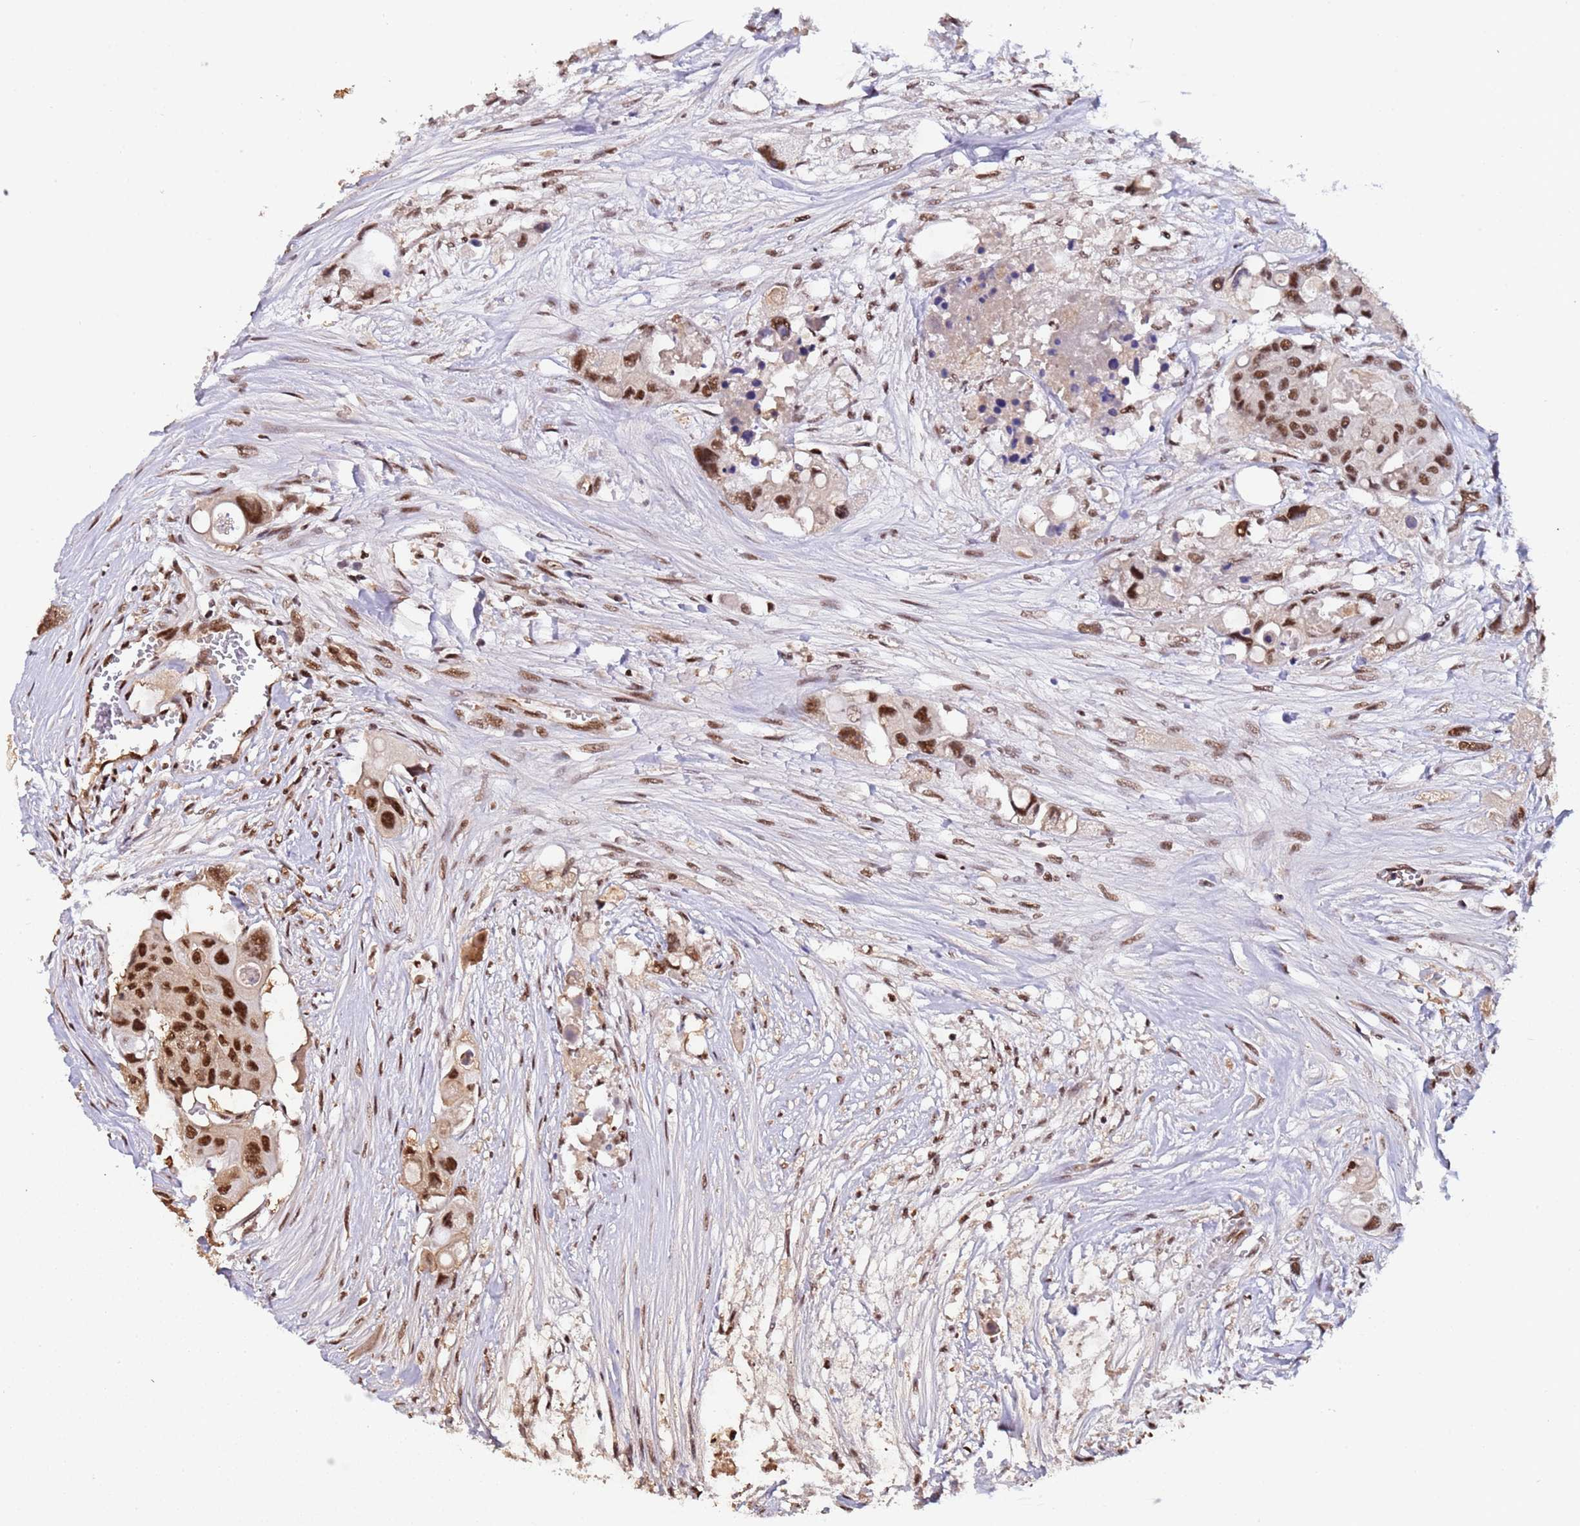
{"staining": {"intensity": "strong", "quantity": ">75%", "location": "nuclear"}, "tissue": "colorectal cancer", "cell_type": "Tumor cells", "image_type": "cancer", "snomed": [{"axis": "morphology", "description": "Adenocarcinoma, NOS"}, {"axis": "topography", "description": "Colon"}], "caption": "Brown immunohistochemical staining in colorectal adenocarcinoma demonstrates strong nuclear staining in about >75% of tumor cells.", "gene": "SRRT", "patient": {"sex": "male", "age": 77}}